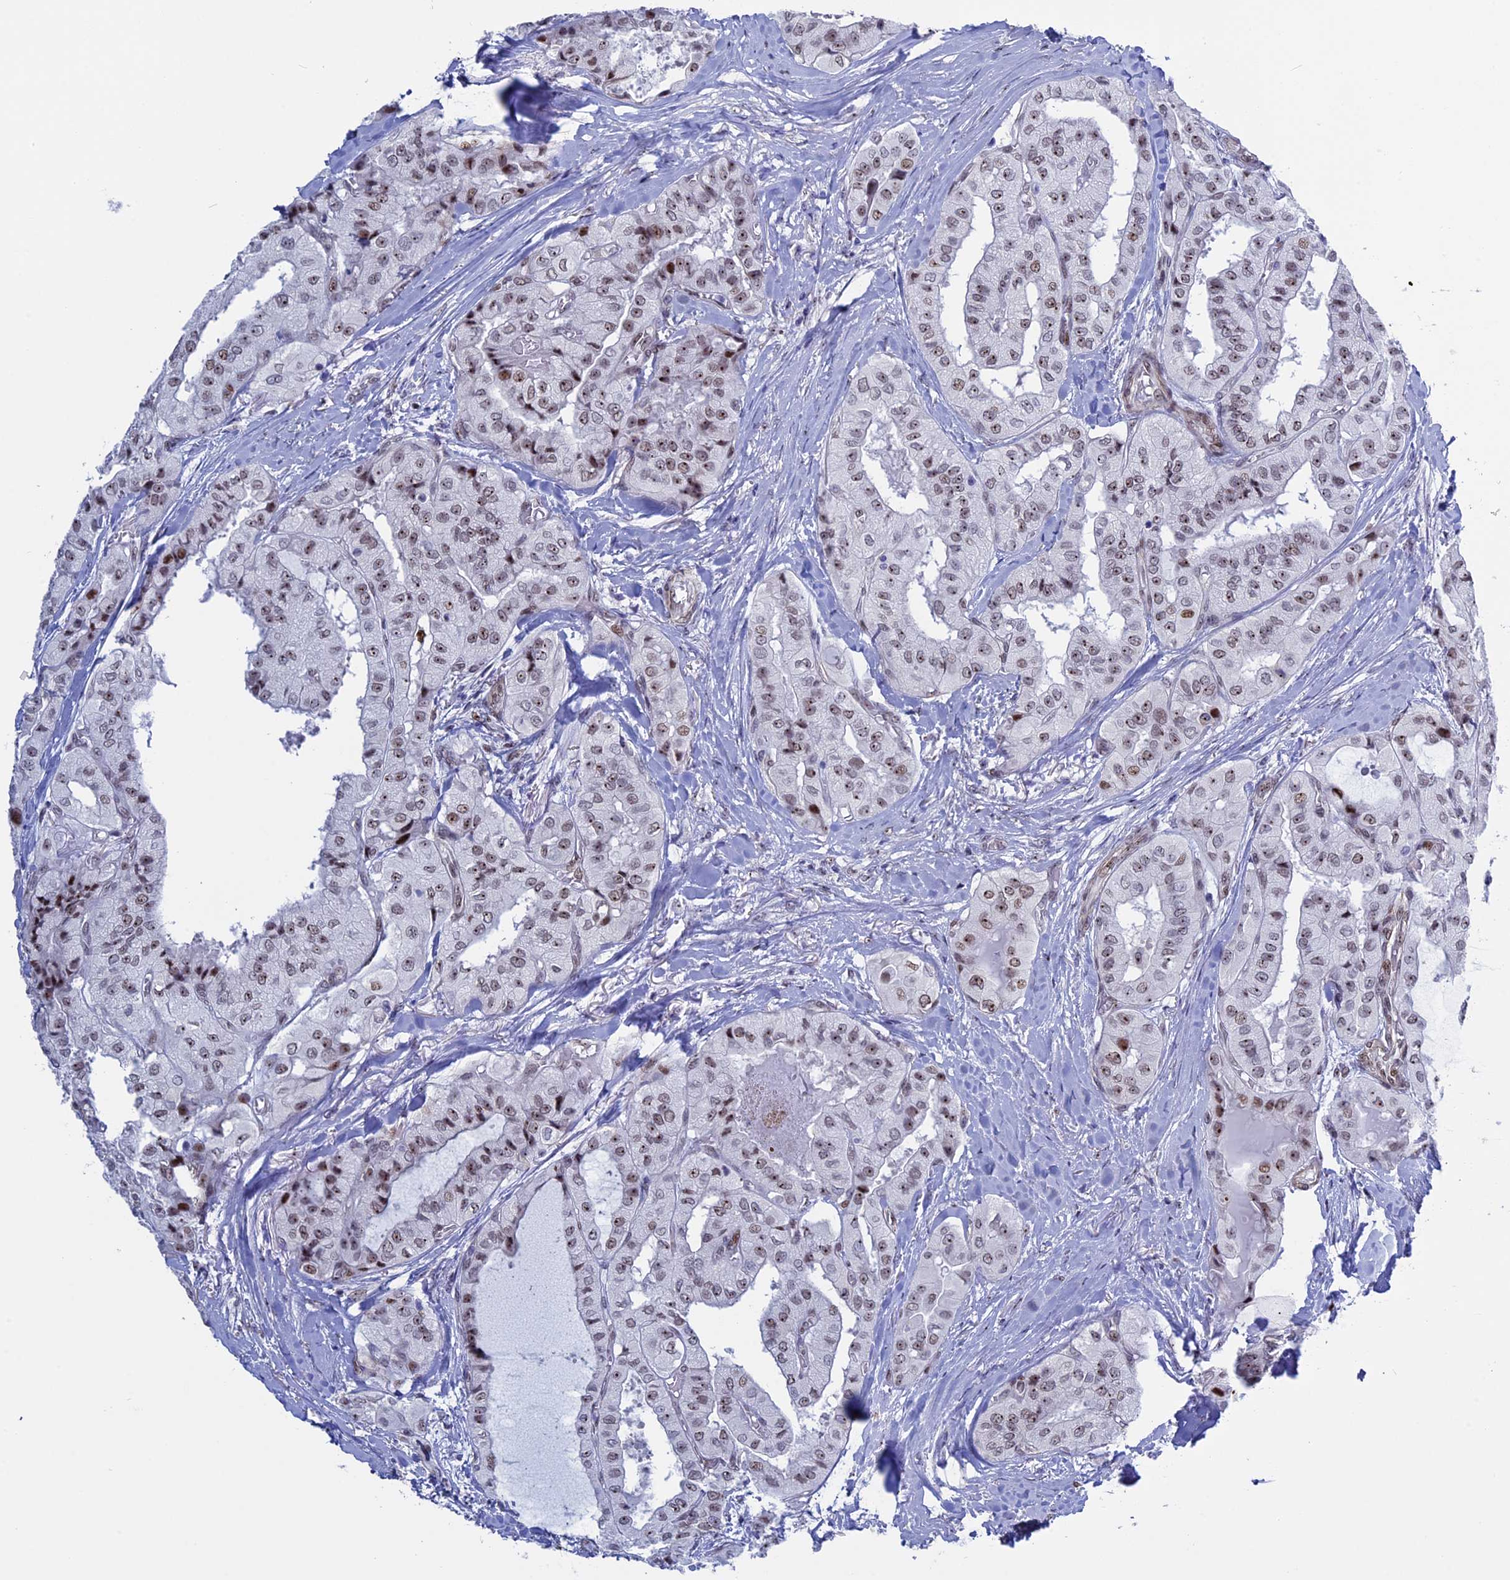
{"staining": {"intensity": "moderate", "quantity": ">75%", "location": "nuclear"}, "tissue": "thyroid cancer", "cell_type": "Tumor cells", "image_type": "cancer", "snomed": [{"axis": "morphology", "description": "Papillary adenocarcinoma, NOS"}, {"axis": "topography", "description": "Thyroid gland"}], "caption": "This histopathology image exhibits IHC staining of thyroid papillary adenocarcinoma, with medium moderate nuclear staining in about >75% of tumor cells.", "gene": "CCDC86", "patient": {"sex": "female", "age": 59}}